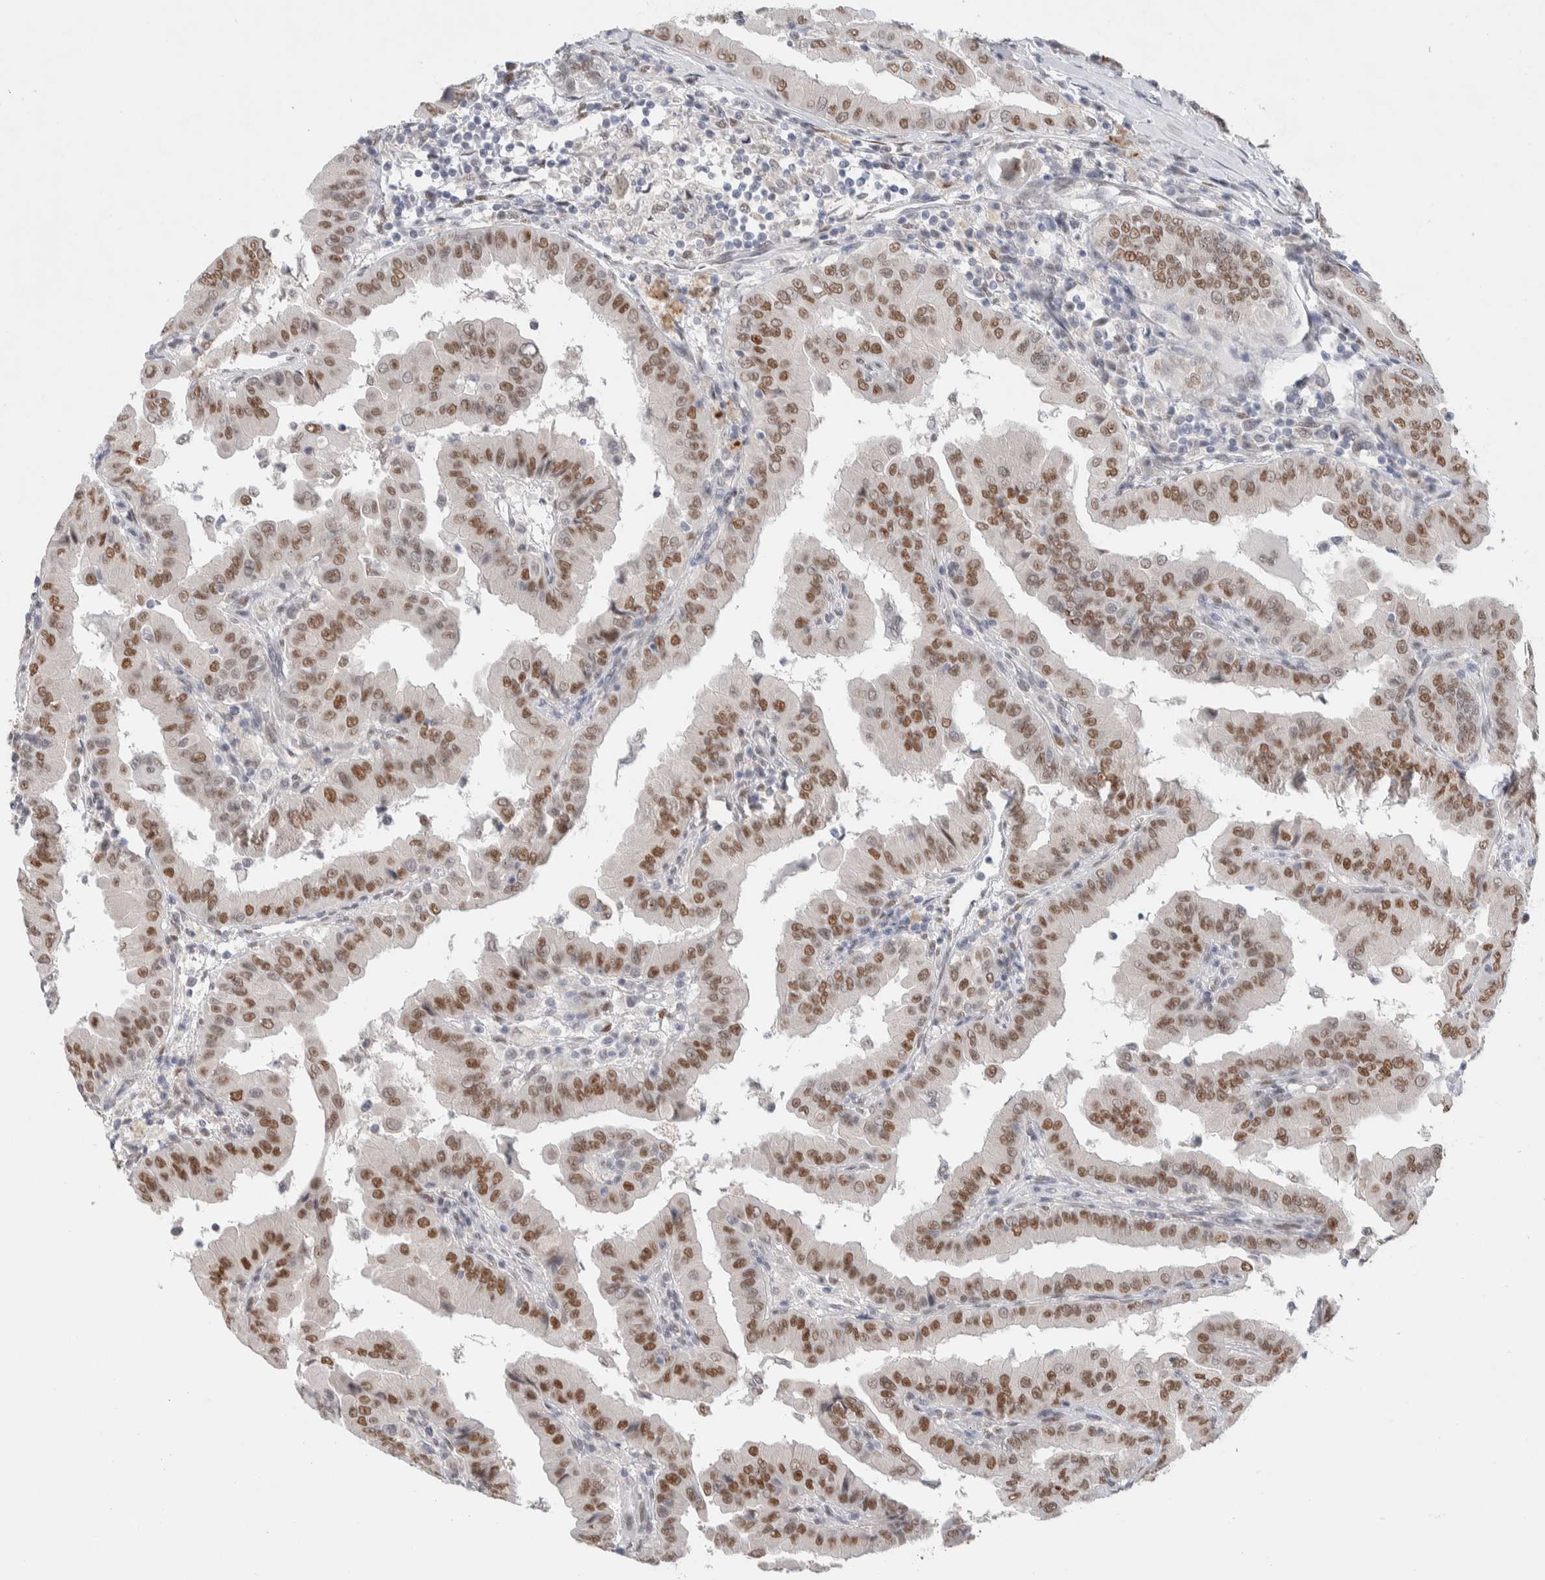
{"staining": {"intensity": "moderate", "quantity": ">75%", "location": "nuclear"}, "tissue": "thyroid cancer", "cell_type": "Tumor cells", "image_type": "cancer", "snomed": [{"axis": "morphology", "description": "Papillary adenocarcinoma, NOS"}, {"axis": "topography", "description": "Thyroid gland"}], "caption": "Moderate nuclear expression is seen in approximately >75% of tumor cells in thyroid papillary adenocarcinoma. (DAB IHC with brightfield microscopy, high magnification).", "gene": "PRMT1", "patient": {"sex": "male", "age": 33}}